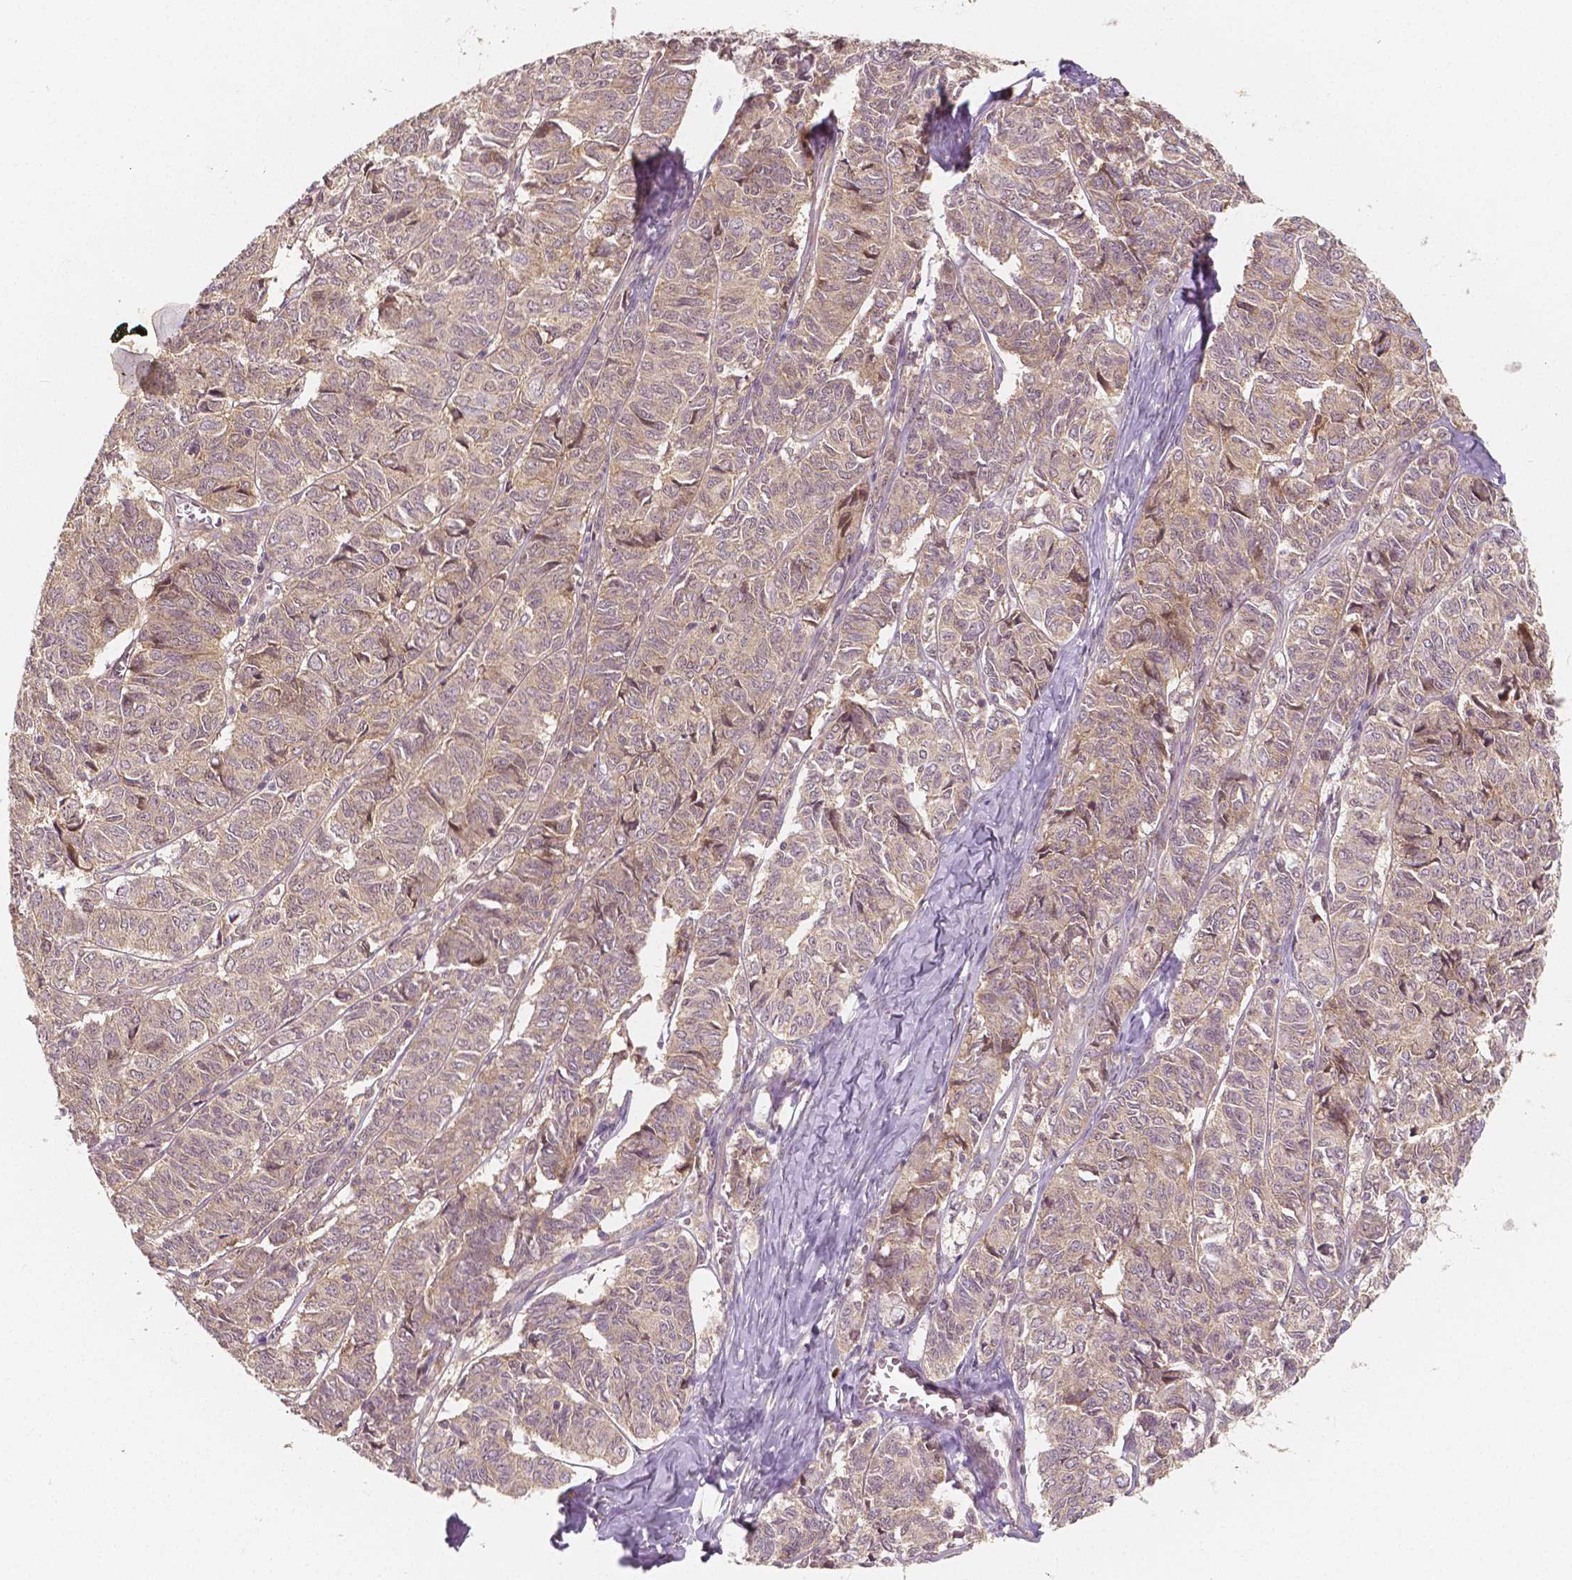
{"staining": {"intensity": "weak", "quantity": ">75%", "location": "cytoplasmic/membranous"}, "tissue": "ovarian cancer", "cell_type": "Tumor cells", "image_type": "cancer", "snomed": [{"axis": "morphology", "description": "Carcinoma, endometroid"}, {"axis": "topography", "description": "Ovary"}], "caption": "Human ovarian endometroid carcinoma stained for a protein (brown) exhibits weak cytoplasmic/membranous positive positivity in approximately >75% of tumor cells.", "gene": "SNX12", "patient": {"sex": "female", "age": 80}}